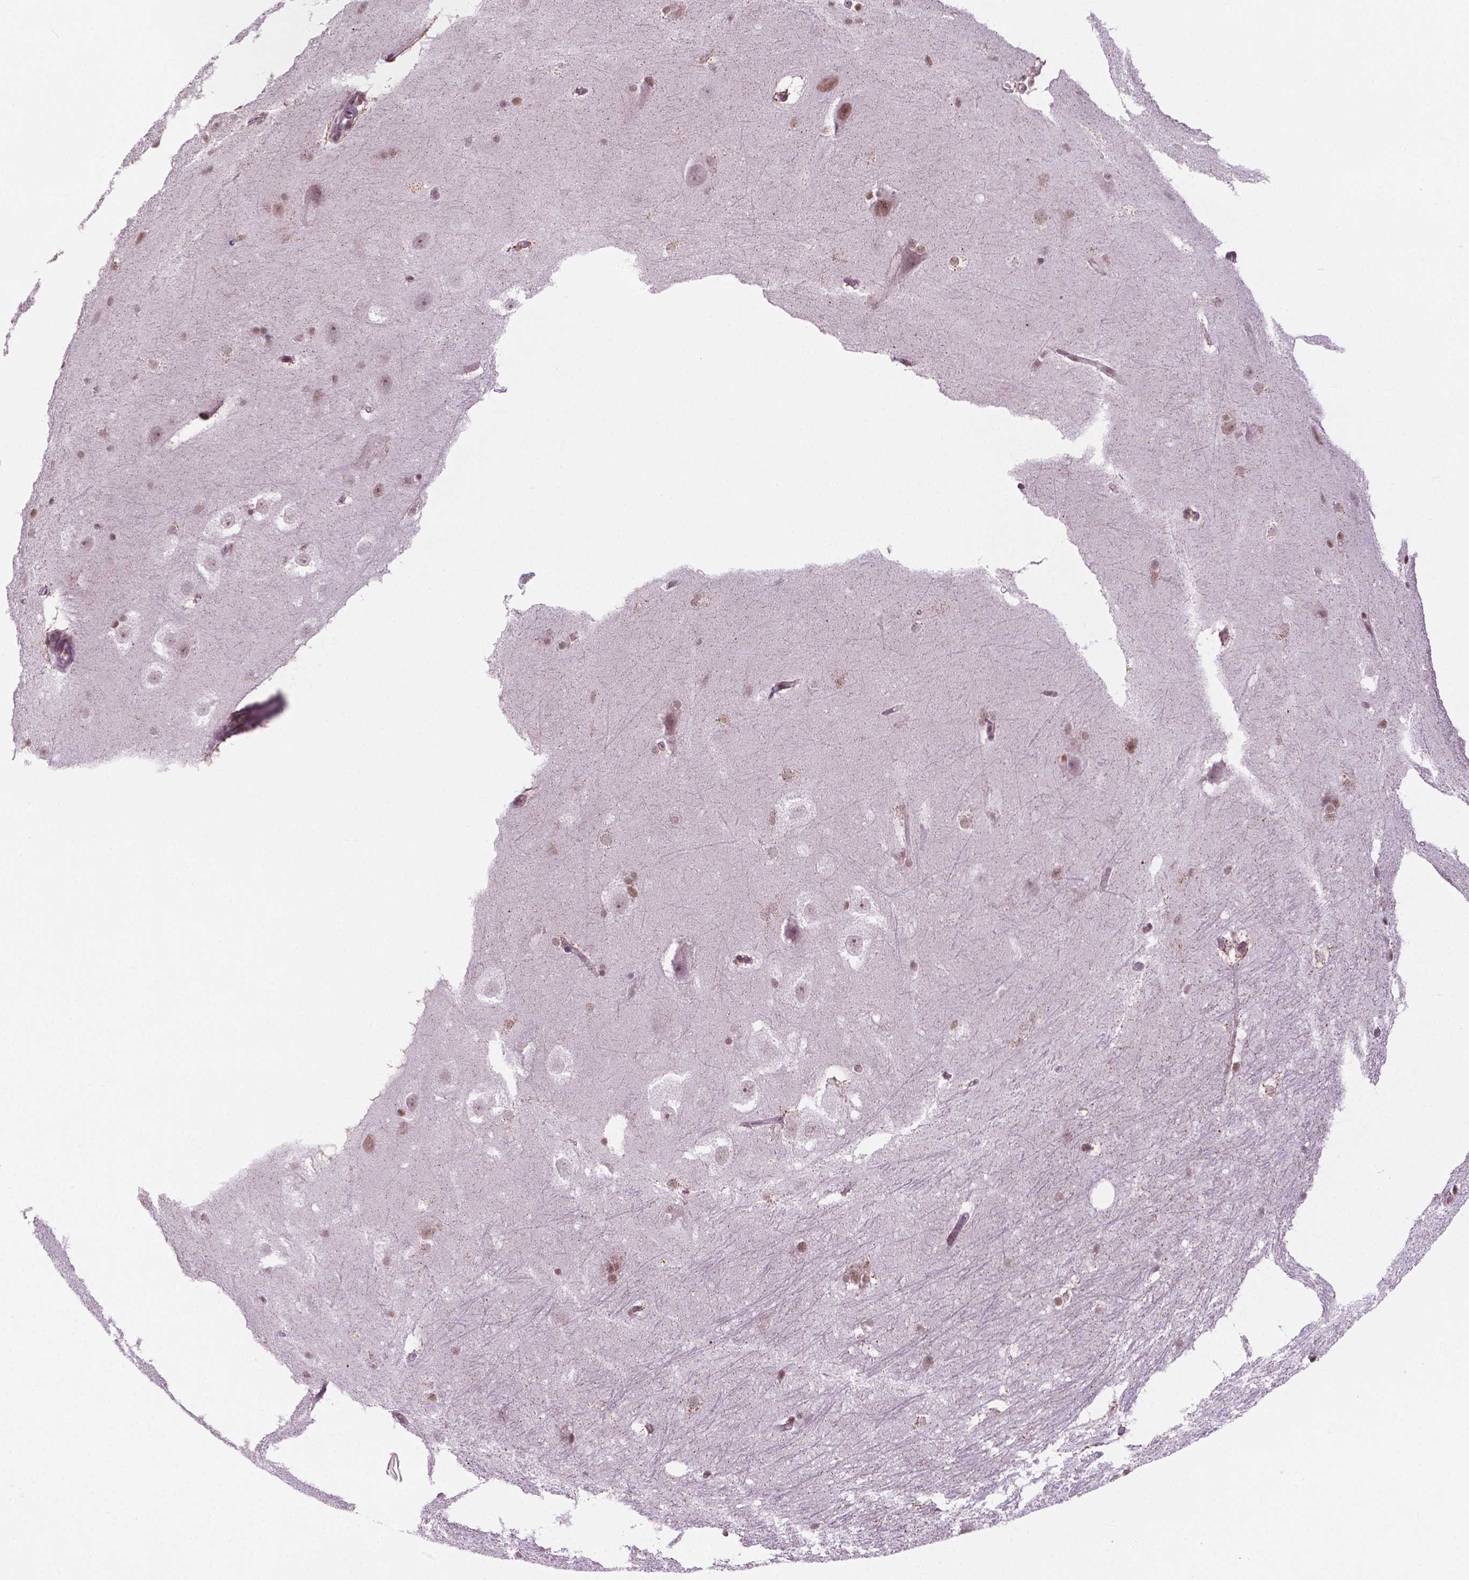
{"staining": {"intensity": "weak", "quantity": "<25%", "location": "nuclear"}, "tissue": "hippocampus", "cell_type": "Glial cells", "image_type": "normal", "snomed": [{"axis": "morphology", "description": "Normal tissue, NOS"}, {"axis": "topography", "description": "Cerebral cortex"}, {"axis": "topography", "description": "Hippocampus"}], "caption": "The IHC image has no significant expression in glial cells of hippocampus. Nuclei are stained in blue.", "gene": "PHAX", "patient": {"sex": "female", "age": 19}}